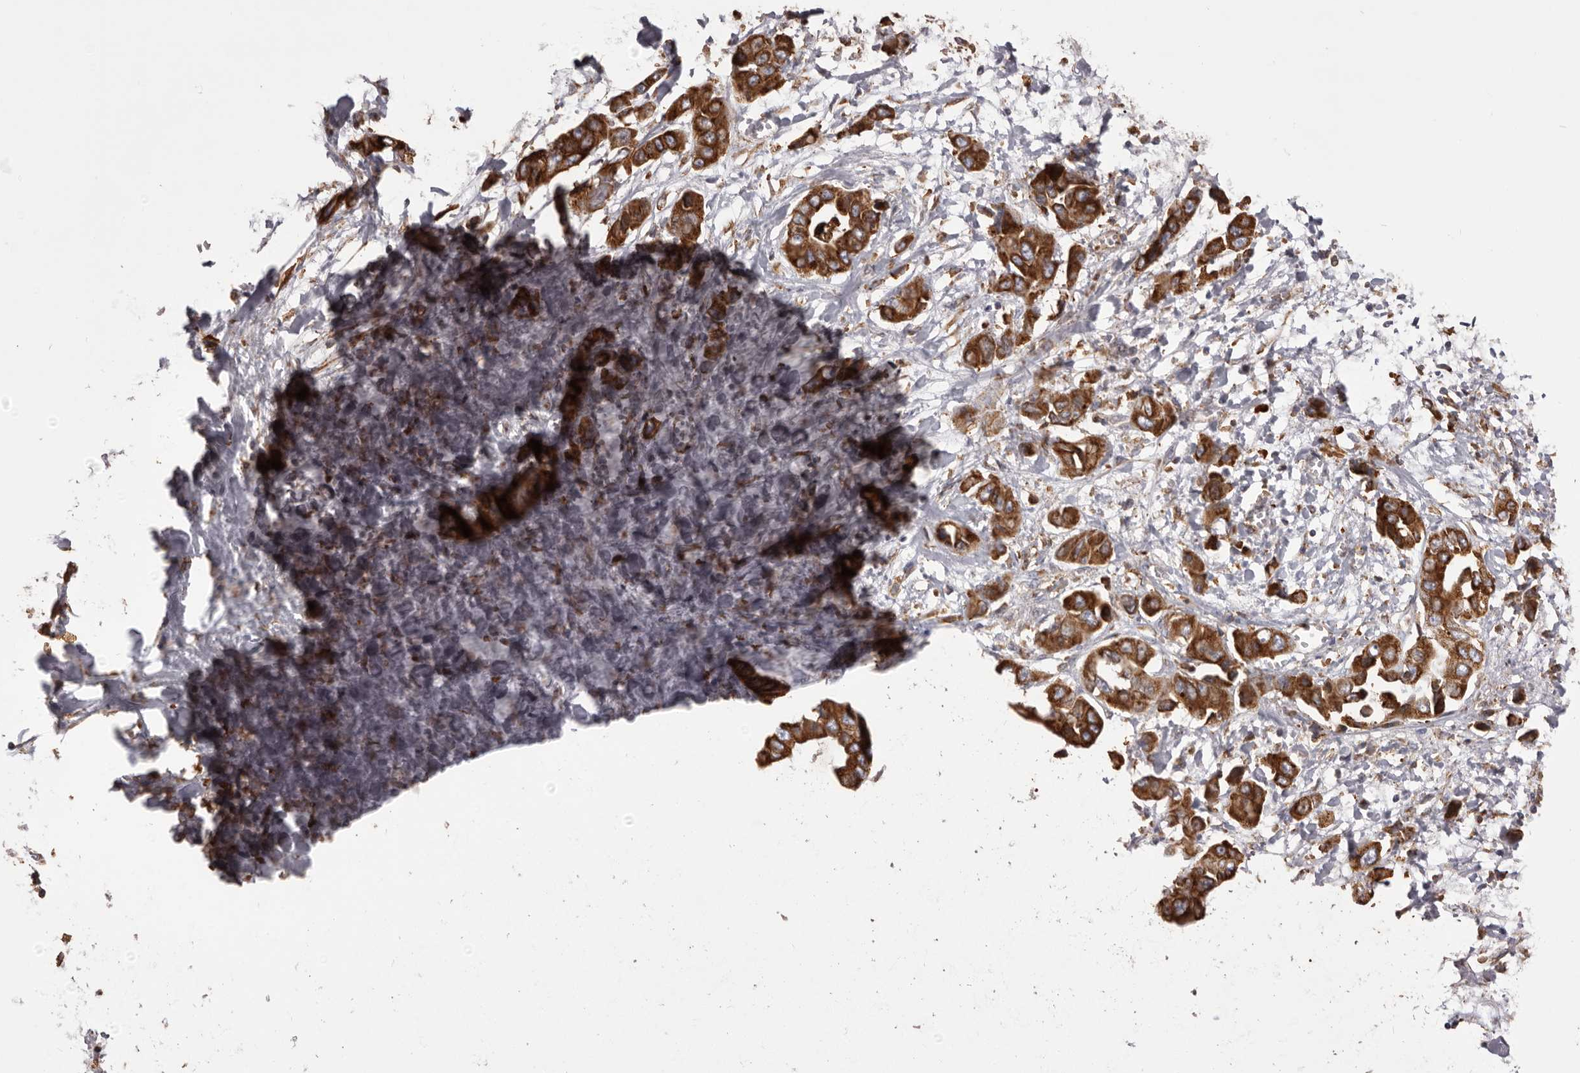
{"staining": {"intensity": "strong", "quantity": ">75%", "location": "cytoplasmic/membranous"}, "tissue": "liver cancer", "cell_type": "Tumor cells", "image_type": "cancer", "snomed": [{"axis": "morphology", "description": "Cholangiocarcinoma"}, {"axis": "topography", "description": "Liver"}], "caption": "DAB immunohistochemical staining of cholangiocarcinoma (liver) shows strong cytoplasmic/membranous protein staining in approximately >75% of tumor cells.", "gene": "QRSL1", "patient": {"sex": "female", "age": 52}}